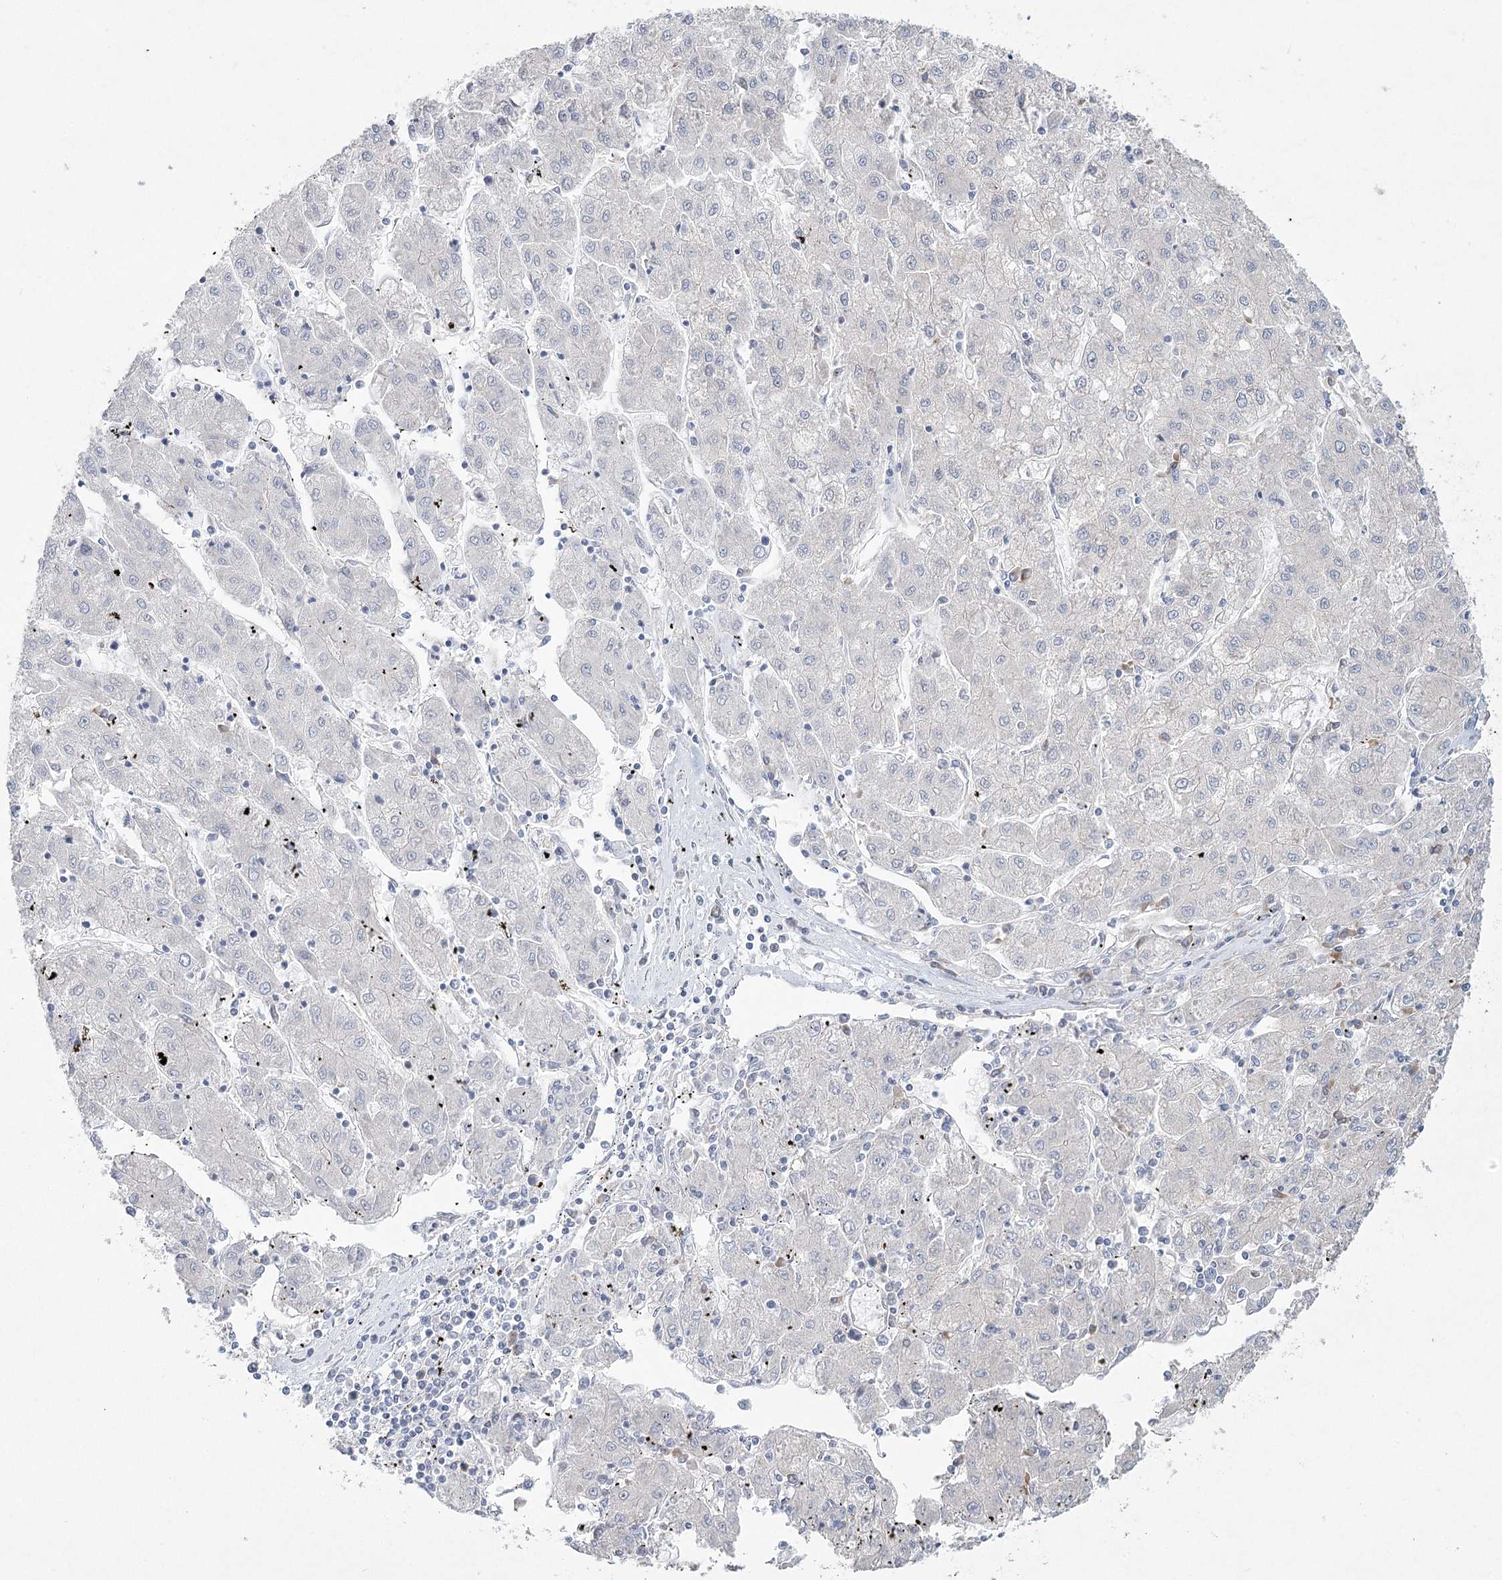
{"staining": {"intensity": "negative", "quantity": "none", "location": "none"}, "tissue": "liver cancer", "cell_type": "Tumor cells", "image_type": "cancer", "snomed": [{"axis": "morphology", "description": "Carcinoma, Hepatocellular, NOS"}, {"axis": "topography", "description": "Liver"}], "caption": "An IHC image of hepatocellular carcinoma (liver) is shown. There is no staining in tumor cells of hepatocellular carcinoma (liver). (Stains: DAB (3,3'-diaminobenzidine) immunohistochemistry (IHC) with hematoxylin counter stain, Microscopy: brightfield microscopy at high magnification).", "gene": "CAMTA1", "patient": {"sex": "male", "age": 72}}